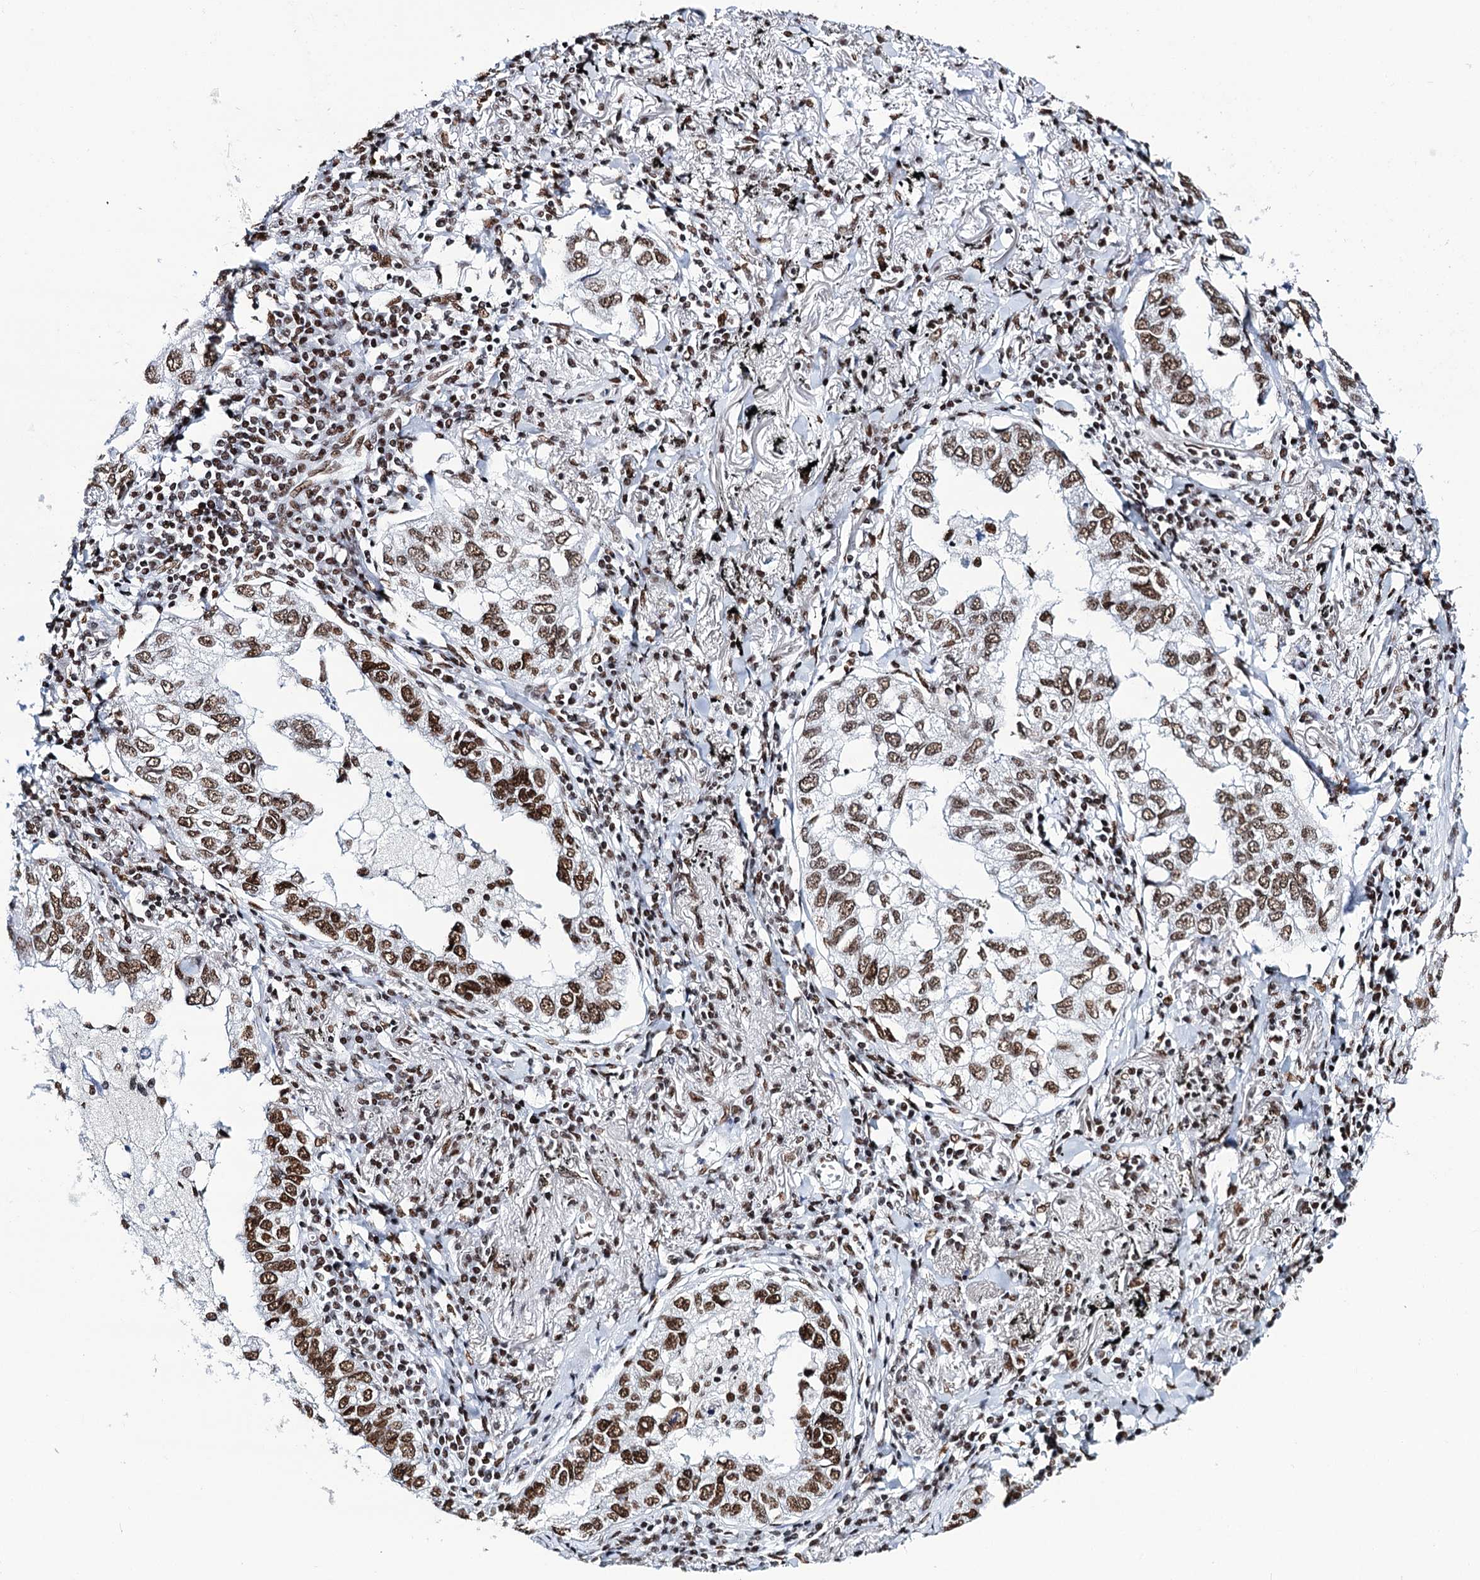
{"staining": {"intensity": "strong", "quantity": ">75%", "location": "nuclear"}, "tissue": "lung cancer", "cell_type": "Tumor cells", "image_type": "cancer", "snomed": [{"axis": "morphology", "description": "Adenocarcinoma, NOS"}, {"axis": "topography", "description": "Lung"}], "caption": "Tumor cells display strong nuclear staining in approximately >75% of cells in lung cancer (adenocarcinoma). (IHC, brightfield microscopy, high magnification).", "gene": "MATR3", "patient": {"sex": "male", "age": 65}}